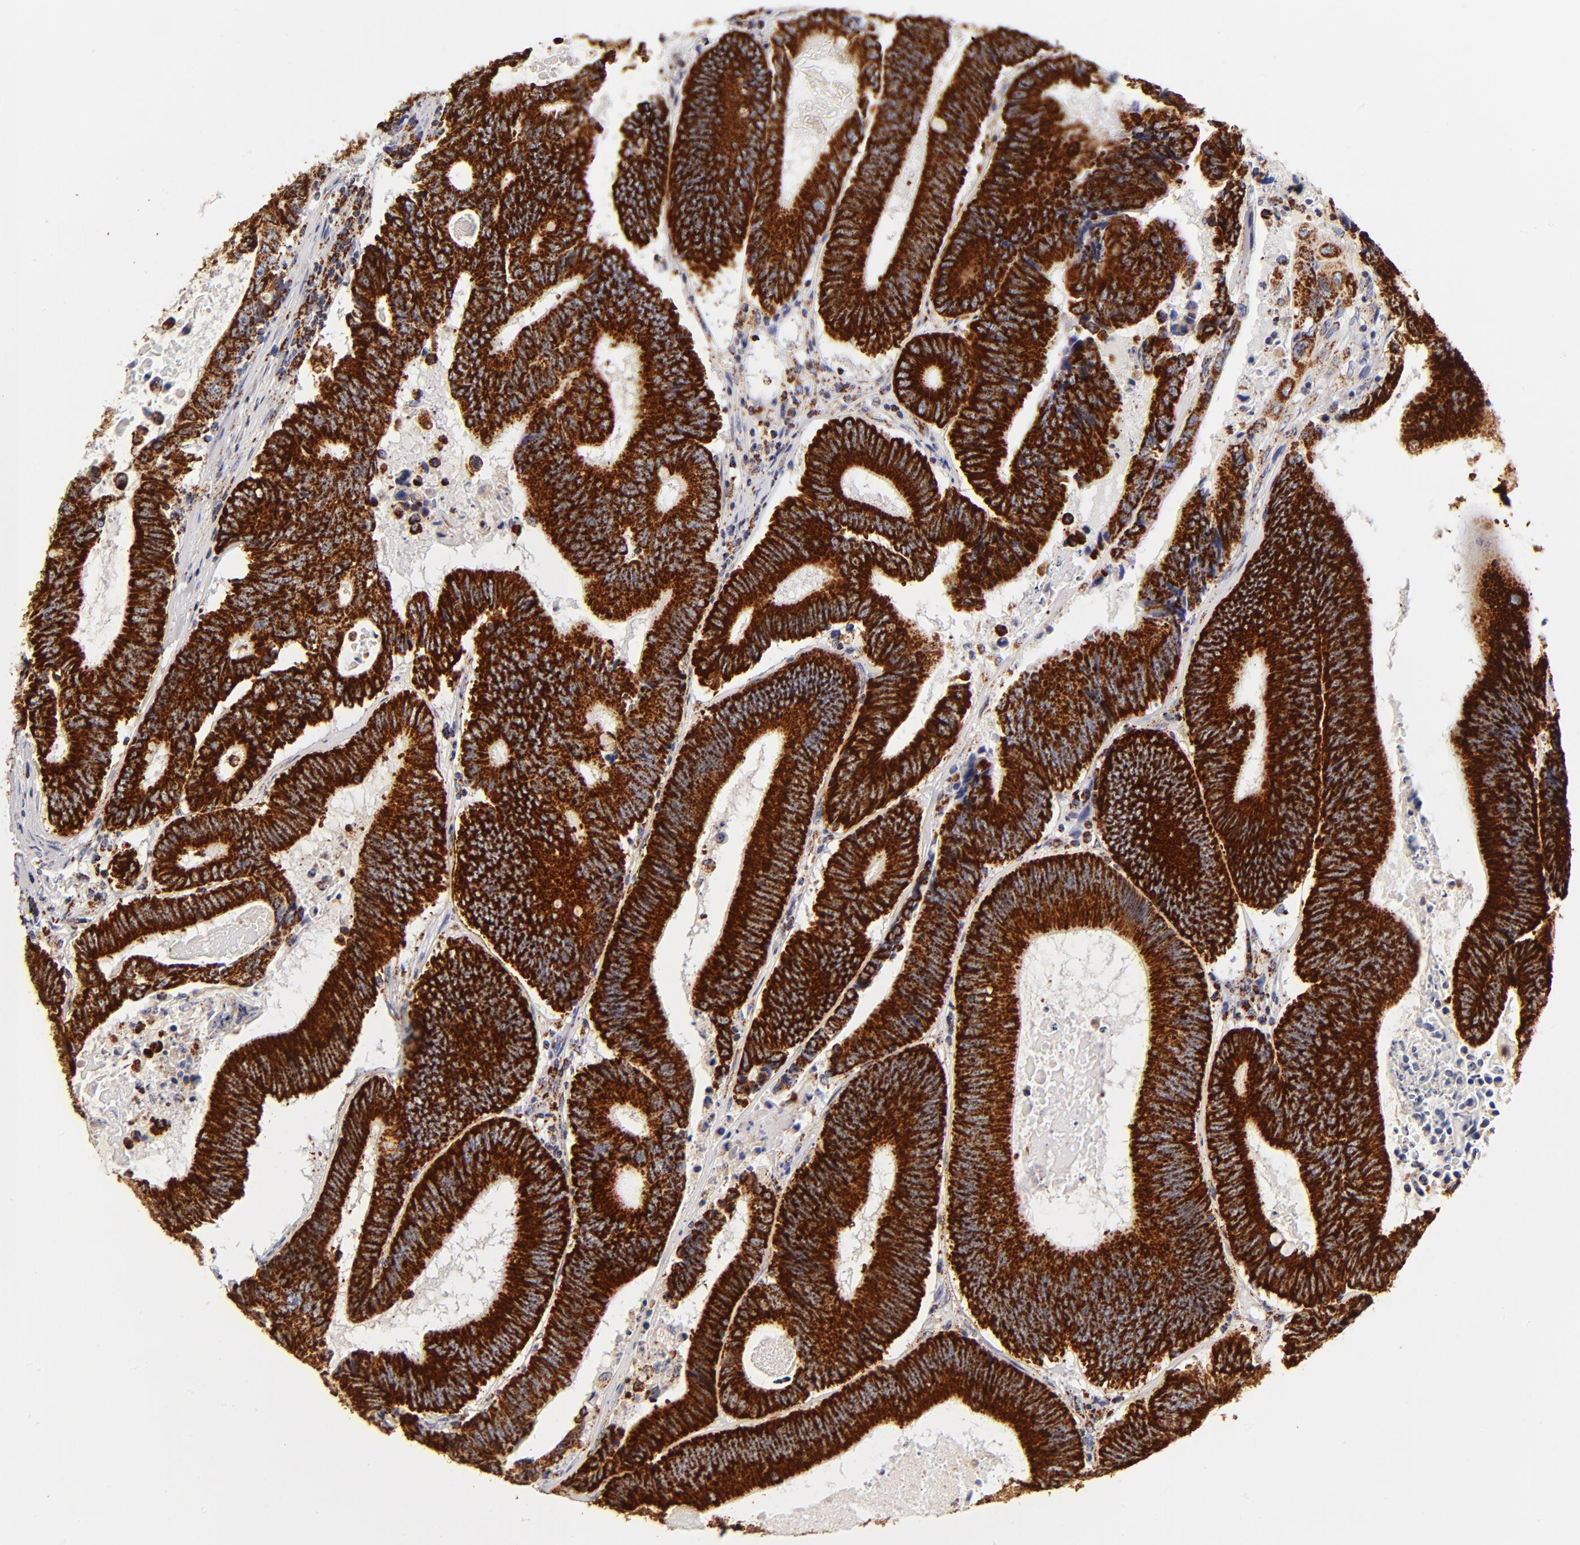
{"staining": {"intensity": "strong", "quantity": ">75%", "location": "cytoplasmic/membranous"}, "tissue": "colorectal cancer", "cell_type": "Tumor cells", "image_type": "cancer", "snomed": [{"axis": "morphology", "description": "Adenocarcinoma, NOS"}, {"axis": "topography", "description": "Colon"}], "caption": "Strong cytoplasmic/membranous staining for a protein is seen in approximately >75% of tumor cells of colorectal cancer (adenocarcinoma) using immunohistochemistry (IHC).", "gene": "ECHS1", "patient": {"sex": "female", "age": 78}}